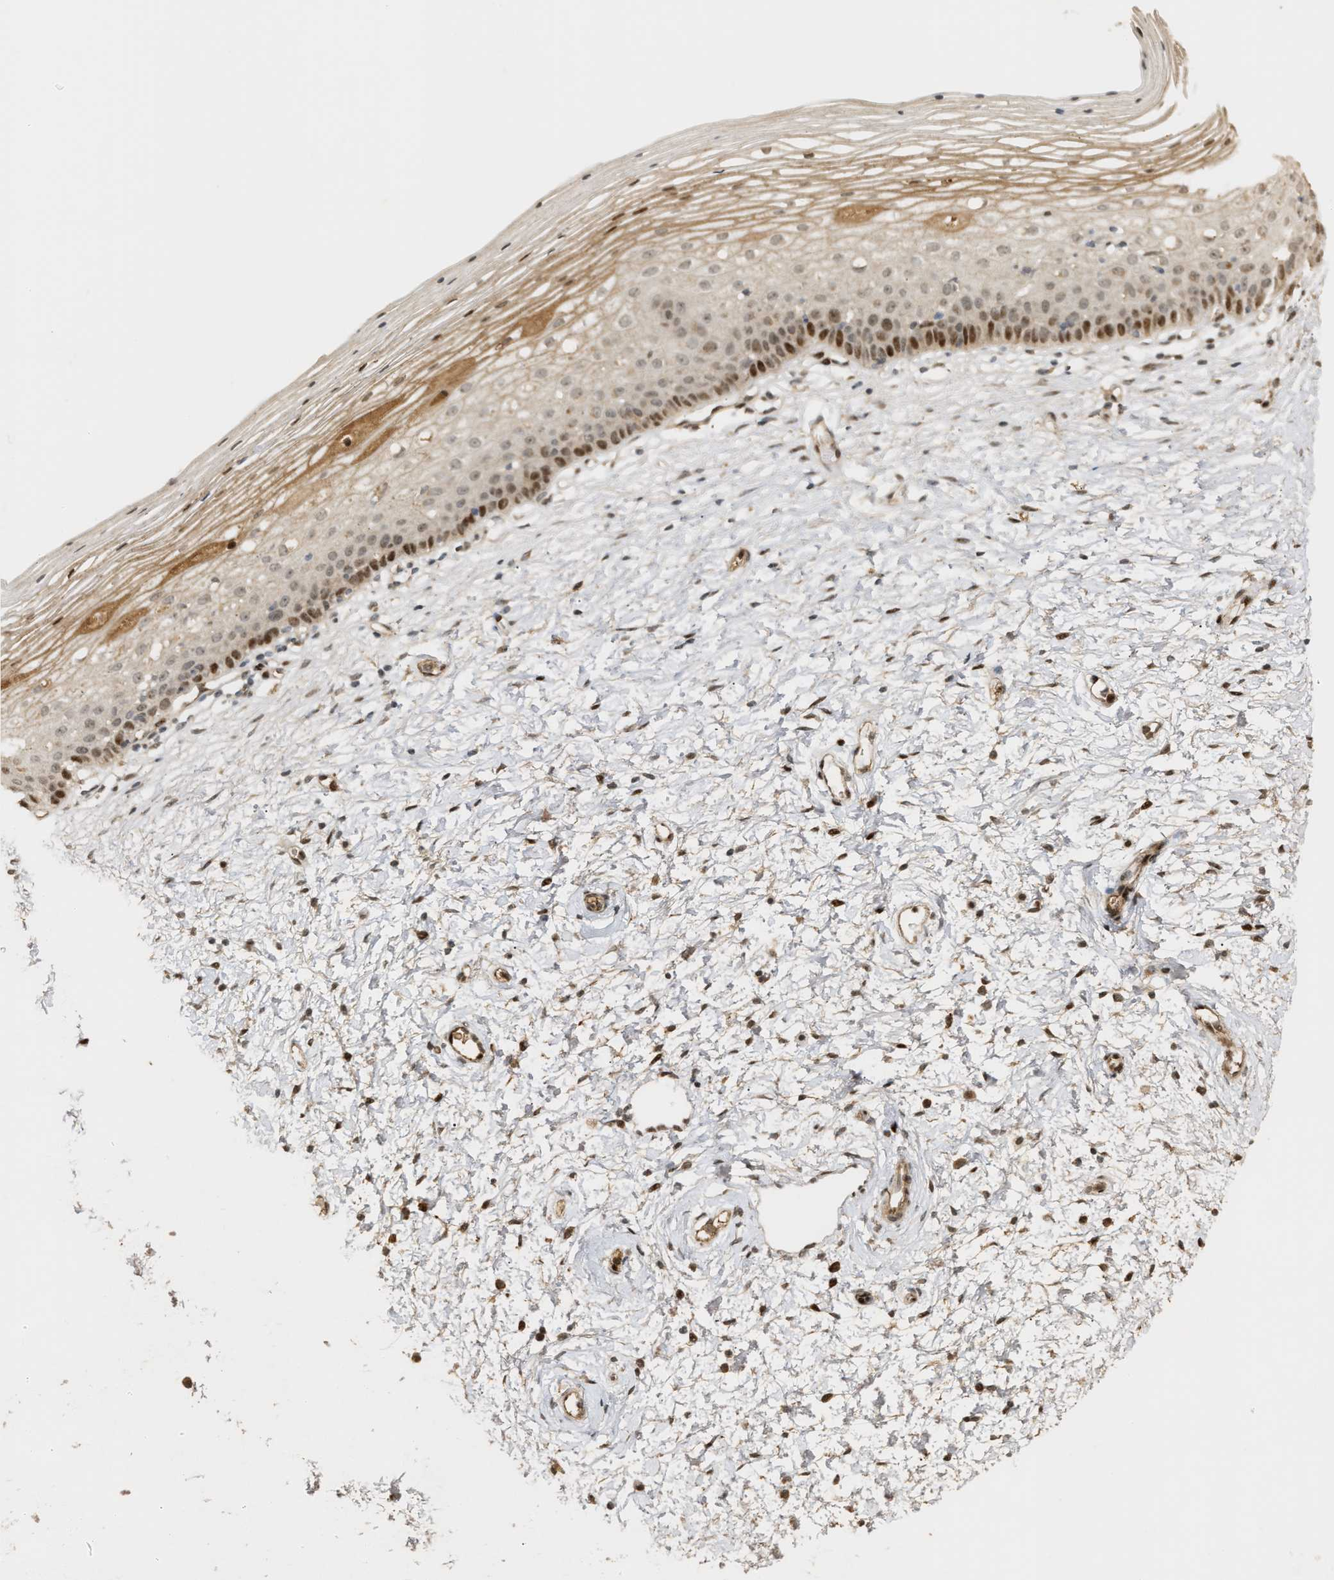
{"staining": {"intensity": "weak", "quantity": ">75%", "location": "cytoplasmic/membranous"}, "tissue": "cervix", "cell_type": "Glandular cells", "image_type": "normal", "snomed": [{"axis": "morphology", "description": "Normal tissue, NOS"}, {"axis": "topography", "description": "Cervix"}], "caption": "Brown immunohistochemical staining in normal cervix displays weak cytoplasmic/membranous positivity in approximately >75% of glandular cells.", "gene": "ZFAND5", "patient": {"sex": "female", "age": 72}}